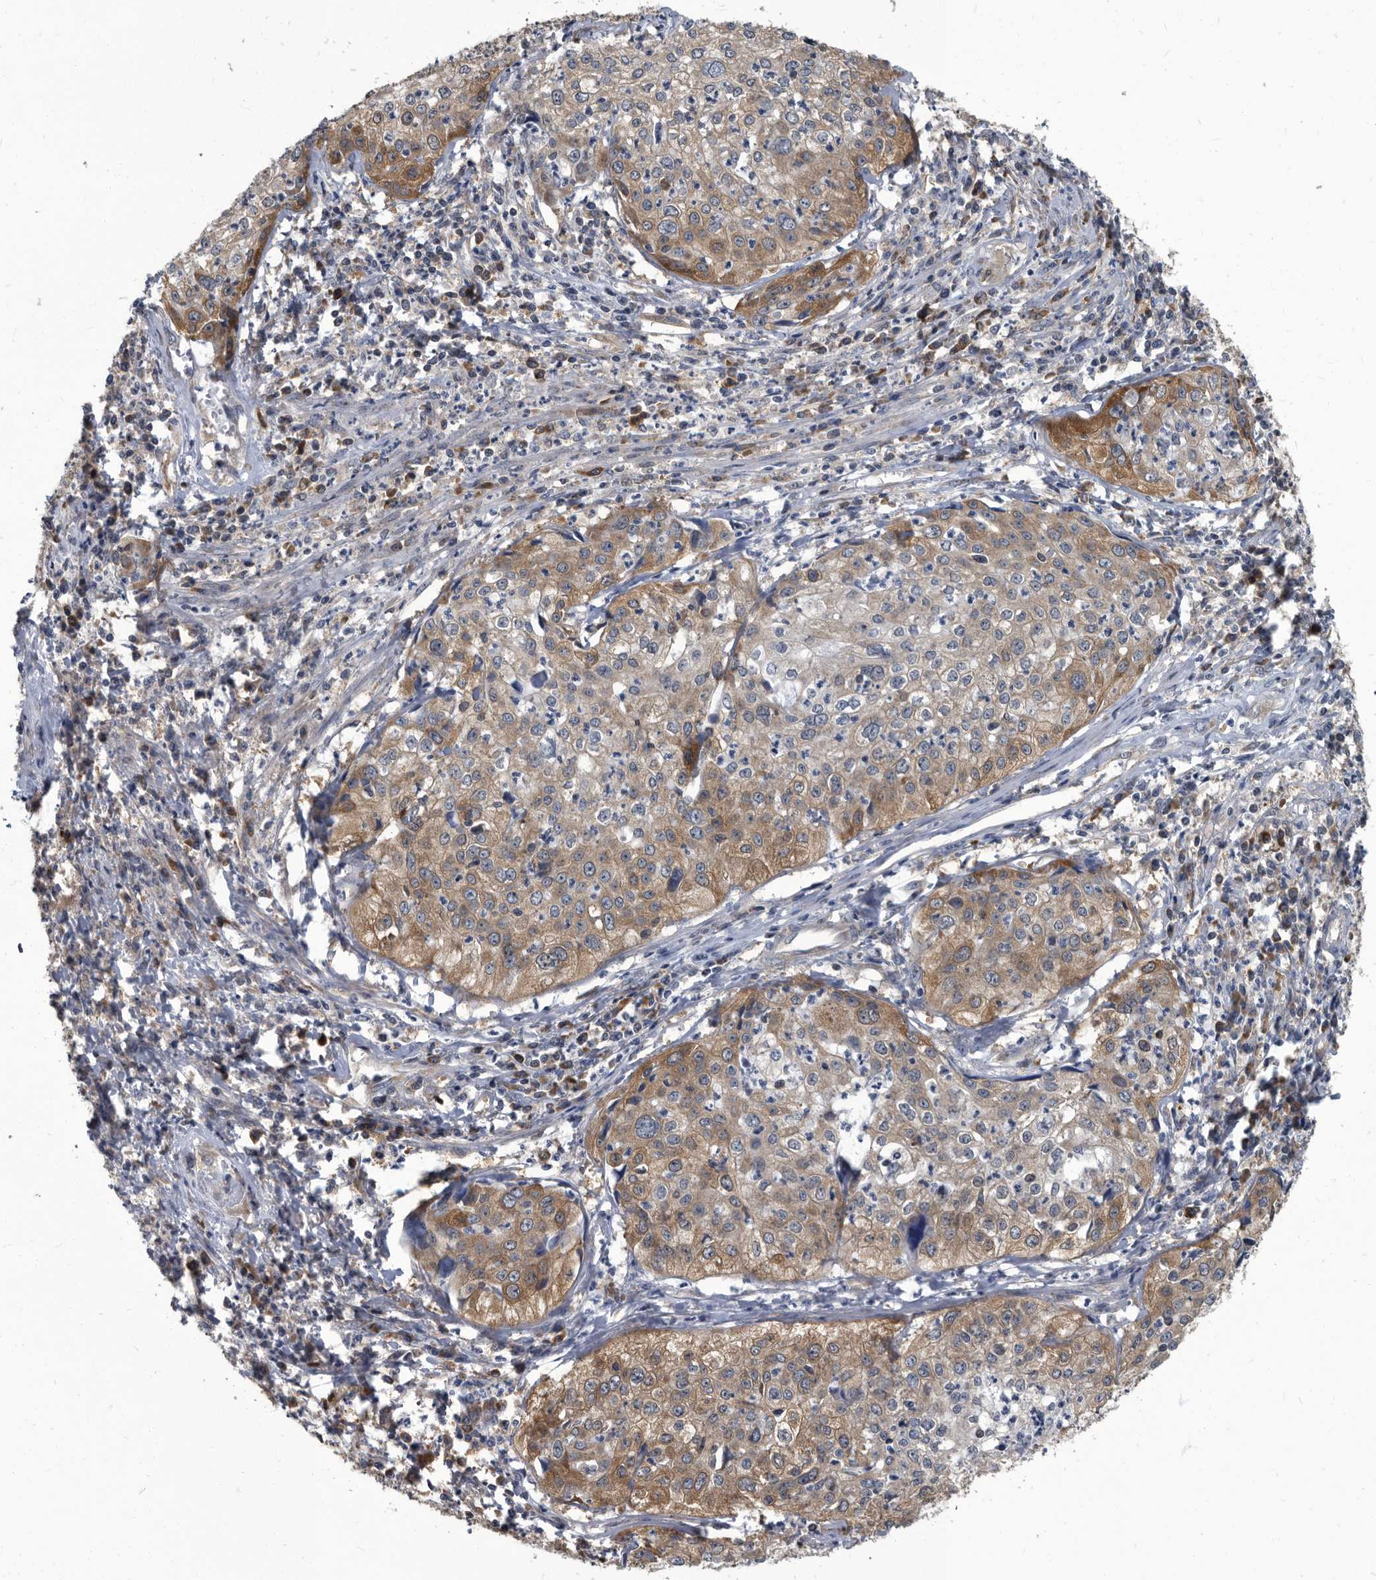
{"staining": {"intensity": "moderate", "quantity": "25%-75%", "location": "cytoplasmic/membranous"}, "tissue": "cervical cancer", "cell_type": "Tumor cells", "image_type": "cancer", "snomed": [{"axis": "morphology", "description": "Squamous cell carcinoma, NOS"}, {"axis": "topography", "description": "Cervix"}], "caption": "Brown immunohistochemical staining in cervical cancer shows moderate cytoplasmic/membranous positivity in approximately 25%-75% of tumor cells.", "gene": "CDV3", "patient": {"sex": "female", "age": 31}}